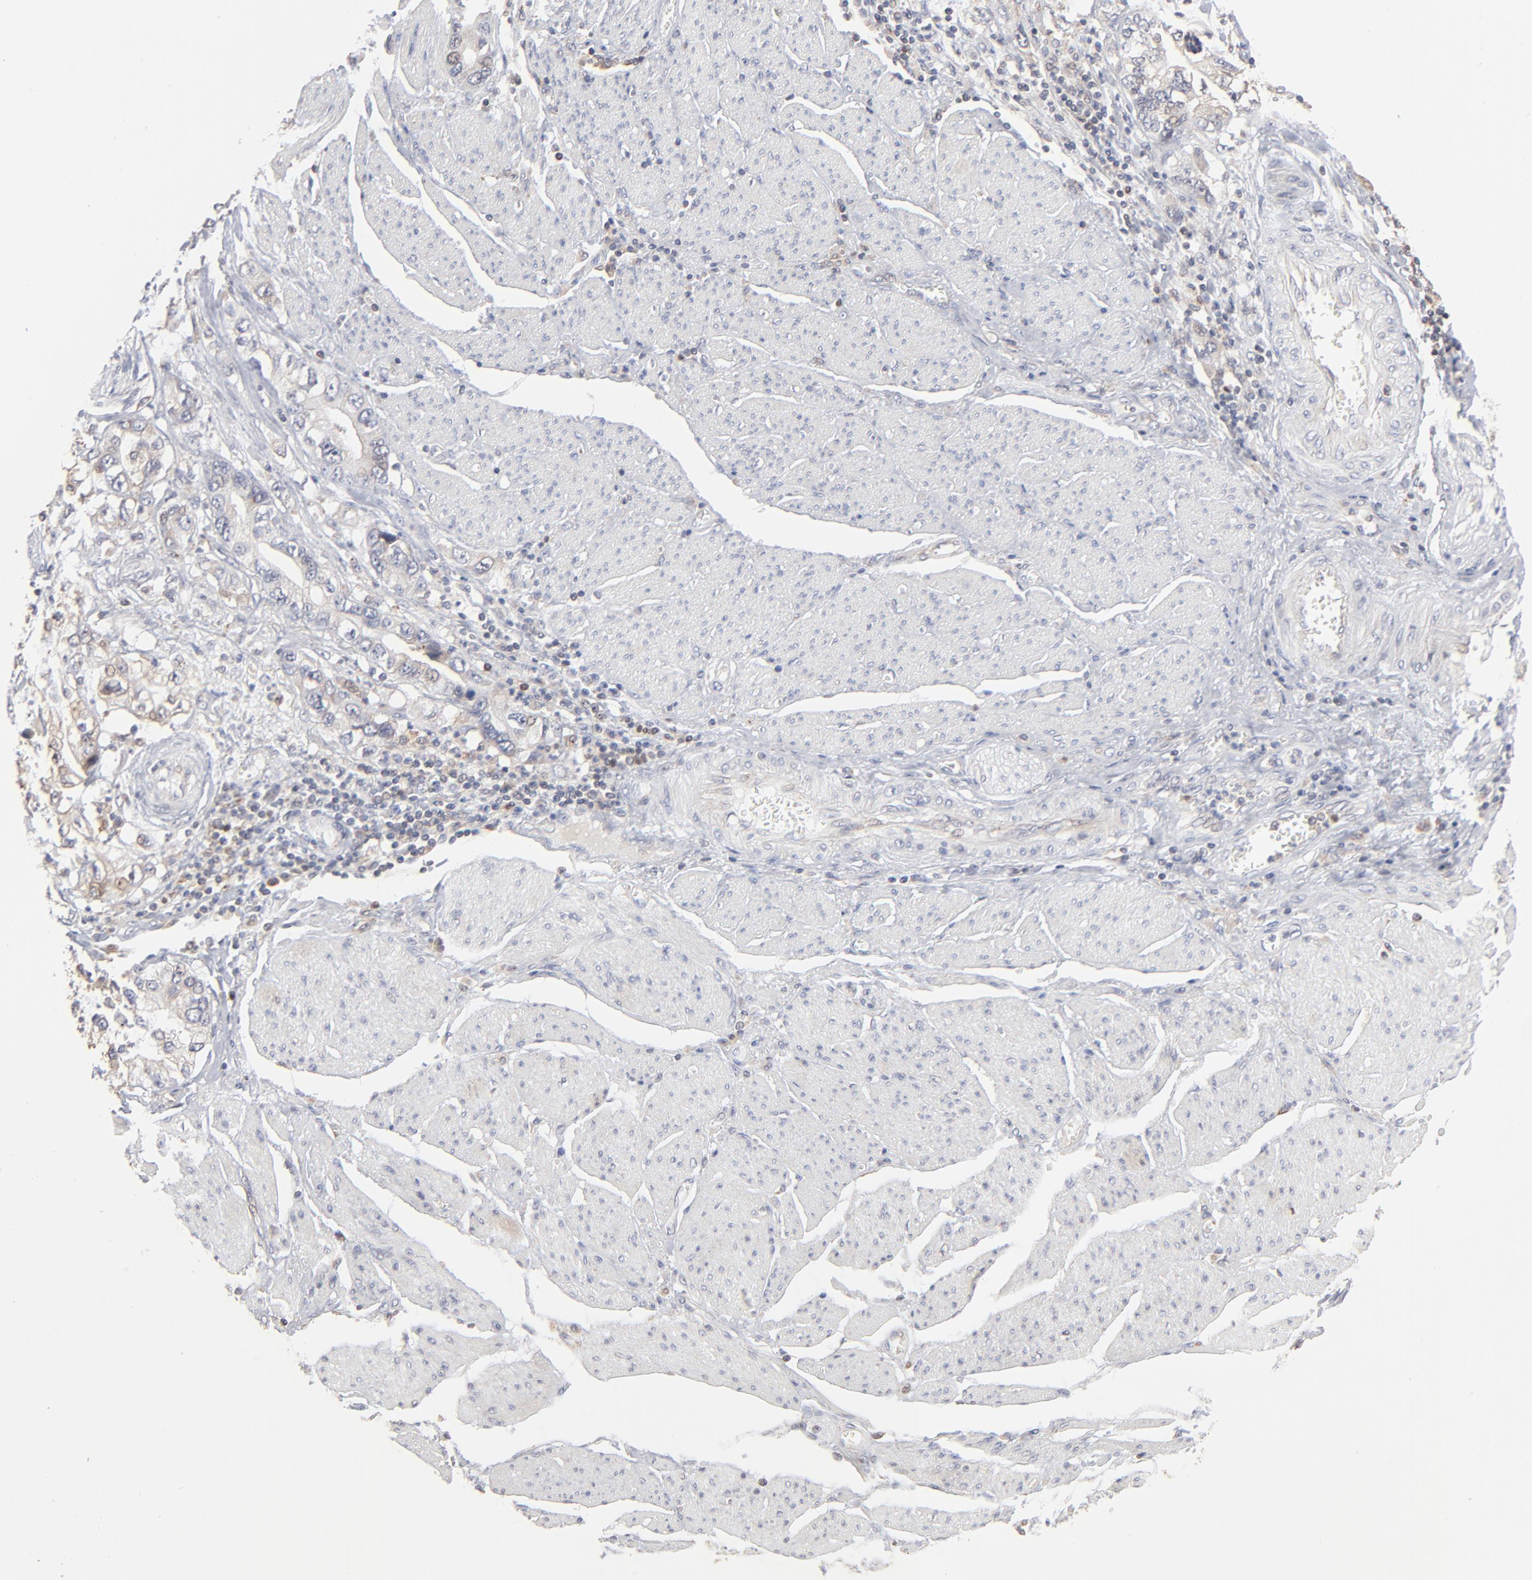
{"staining": {"intensity": "weak", "quantity": "25%-75%", "location": "cytoplasmic/membranous"}, "tissue": "stomach cancer", "cell_type": "Tumor cells", "image_type": "cancer", "snomed": [{"axis": "morphology", "description": "Adenocarcinoma, NOS"}, {"axis": "topography", "description": "Pancreas"}, {"axis": "topography", "description": "Stomach, upper"}], "caption": "DAB (3,3'-diaminobenzidine) immunohistochemical staining of stomach cancer (adenocarcinoma) displays weak cytoplasmic/membranous protein positivity in about 25%-75% of tumor cells.", "gene": "RNF213", "patient": {"sex": "male", "age": 77}}